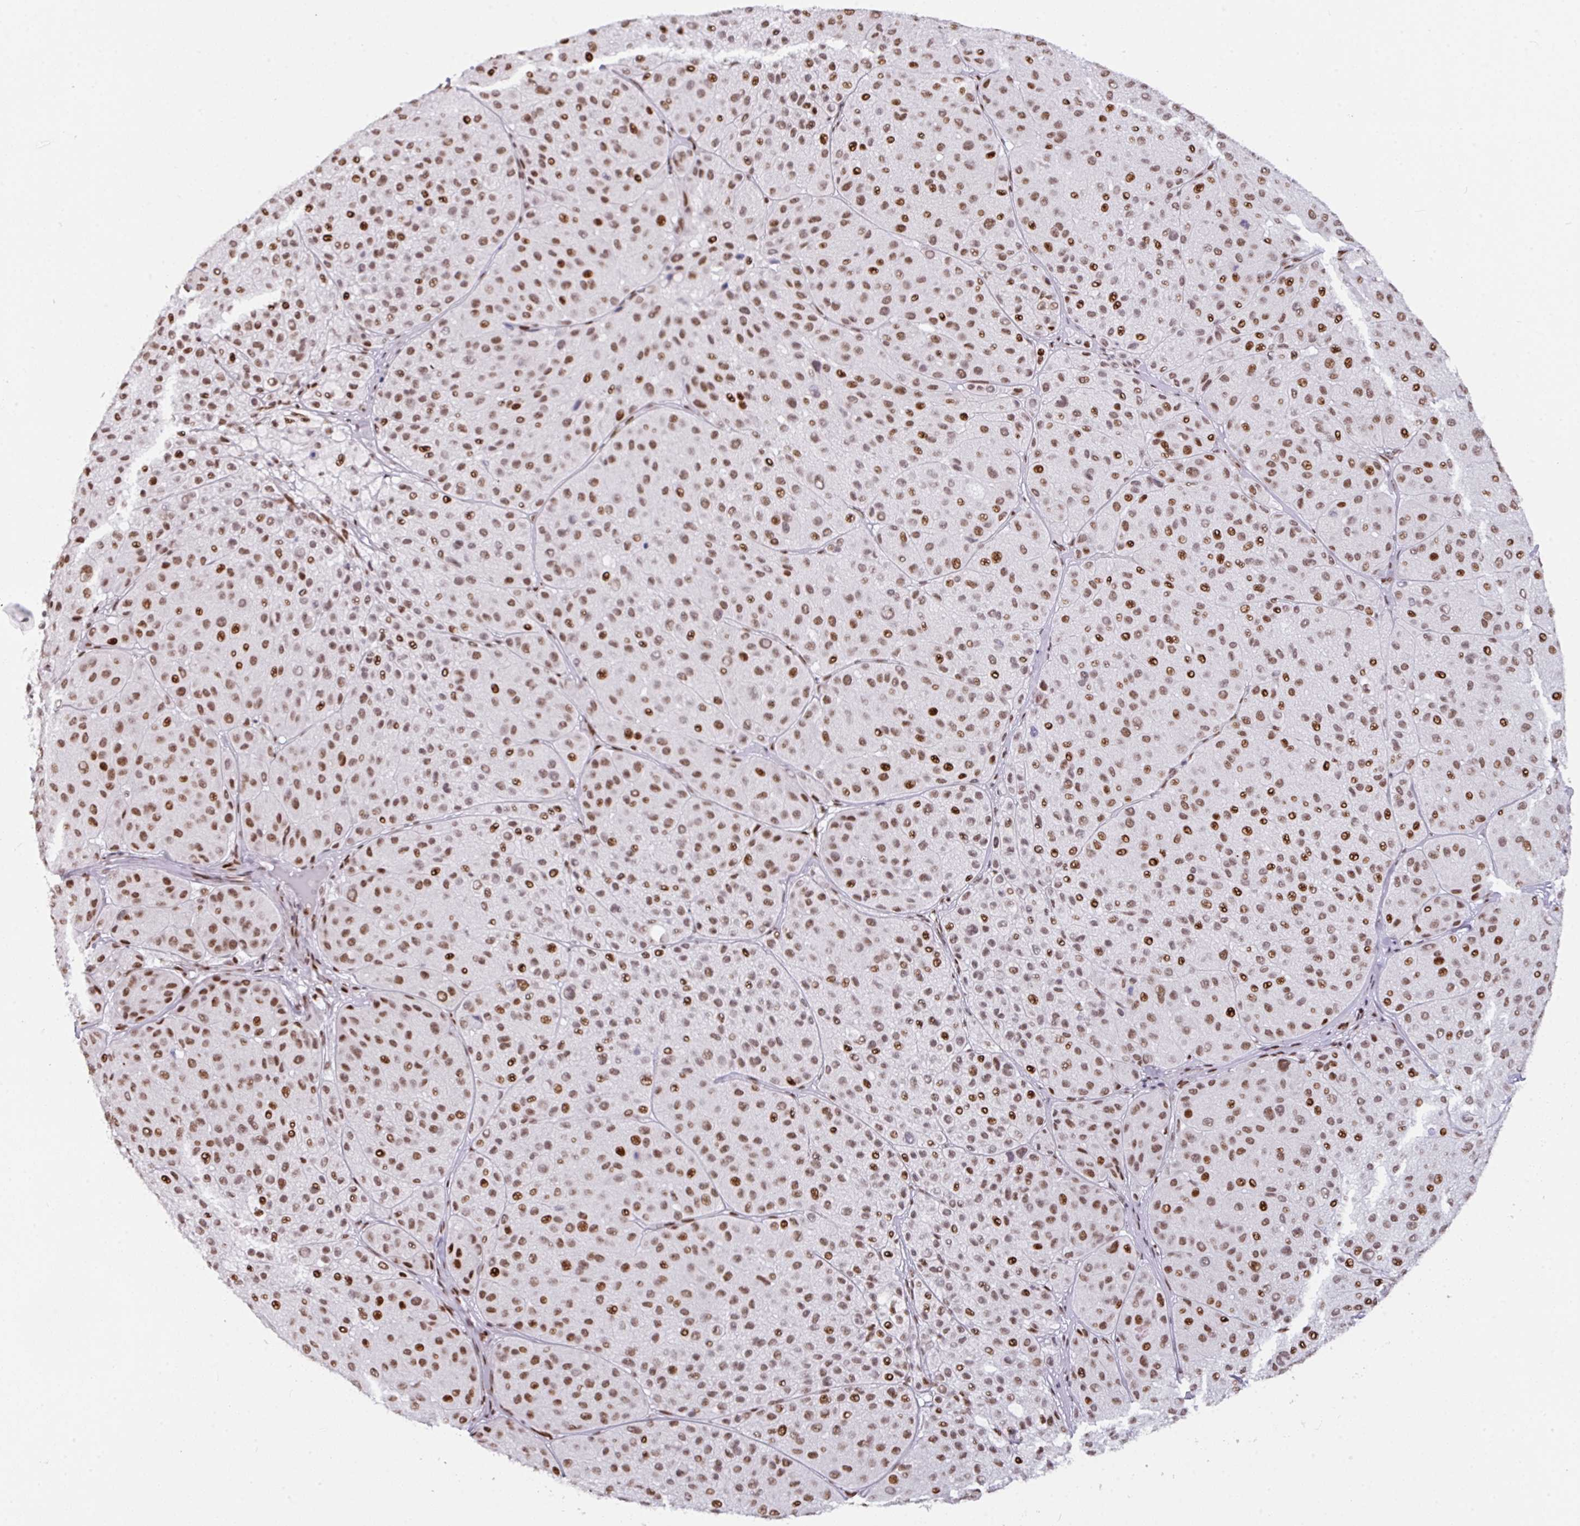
{"staining": {"intensity": "strong", "quantity": "25%-75%", "location": "nuclear"}, "tissue": "melanoma", "cell_type": "Tumor cells", "image_type": "cancer", "snomed": [{"axis": "morphology", "description": "Malignant melanoma, Metastatic site"}, {"axis": "topography", "description": "Smooth muscle"}], "caption": "This photomicrograph displays immunohistochemistry staining of human malignant melanoma (metastatic site), with high strong nuclear positivity in about 25%-75% of tumor cells.", "gene": "CLP1", "patient": {"sex": "male", "age": 41}}